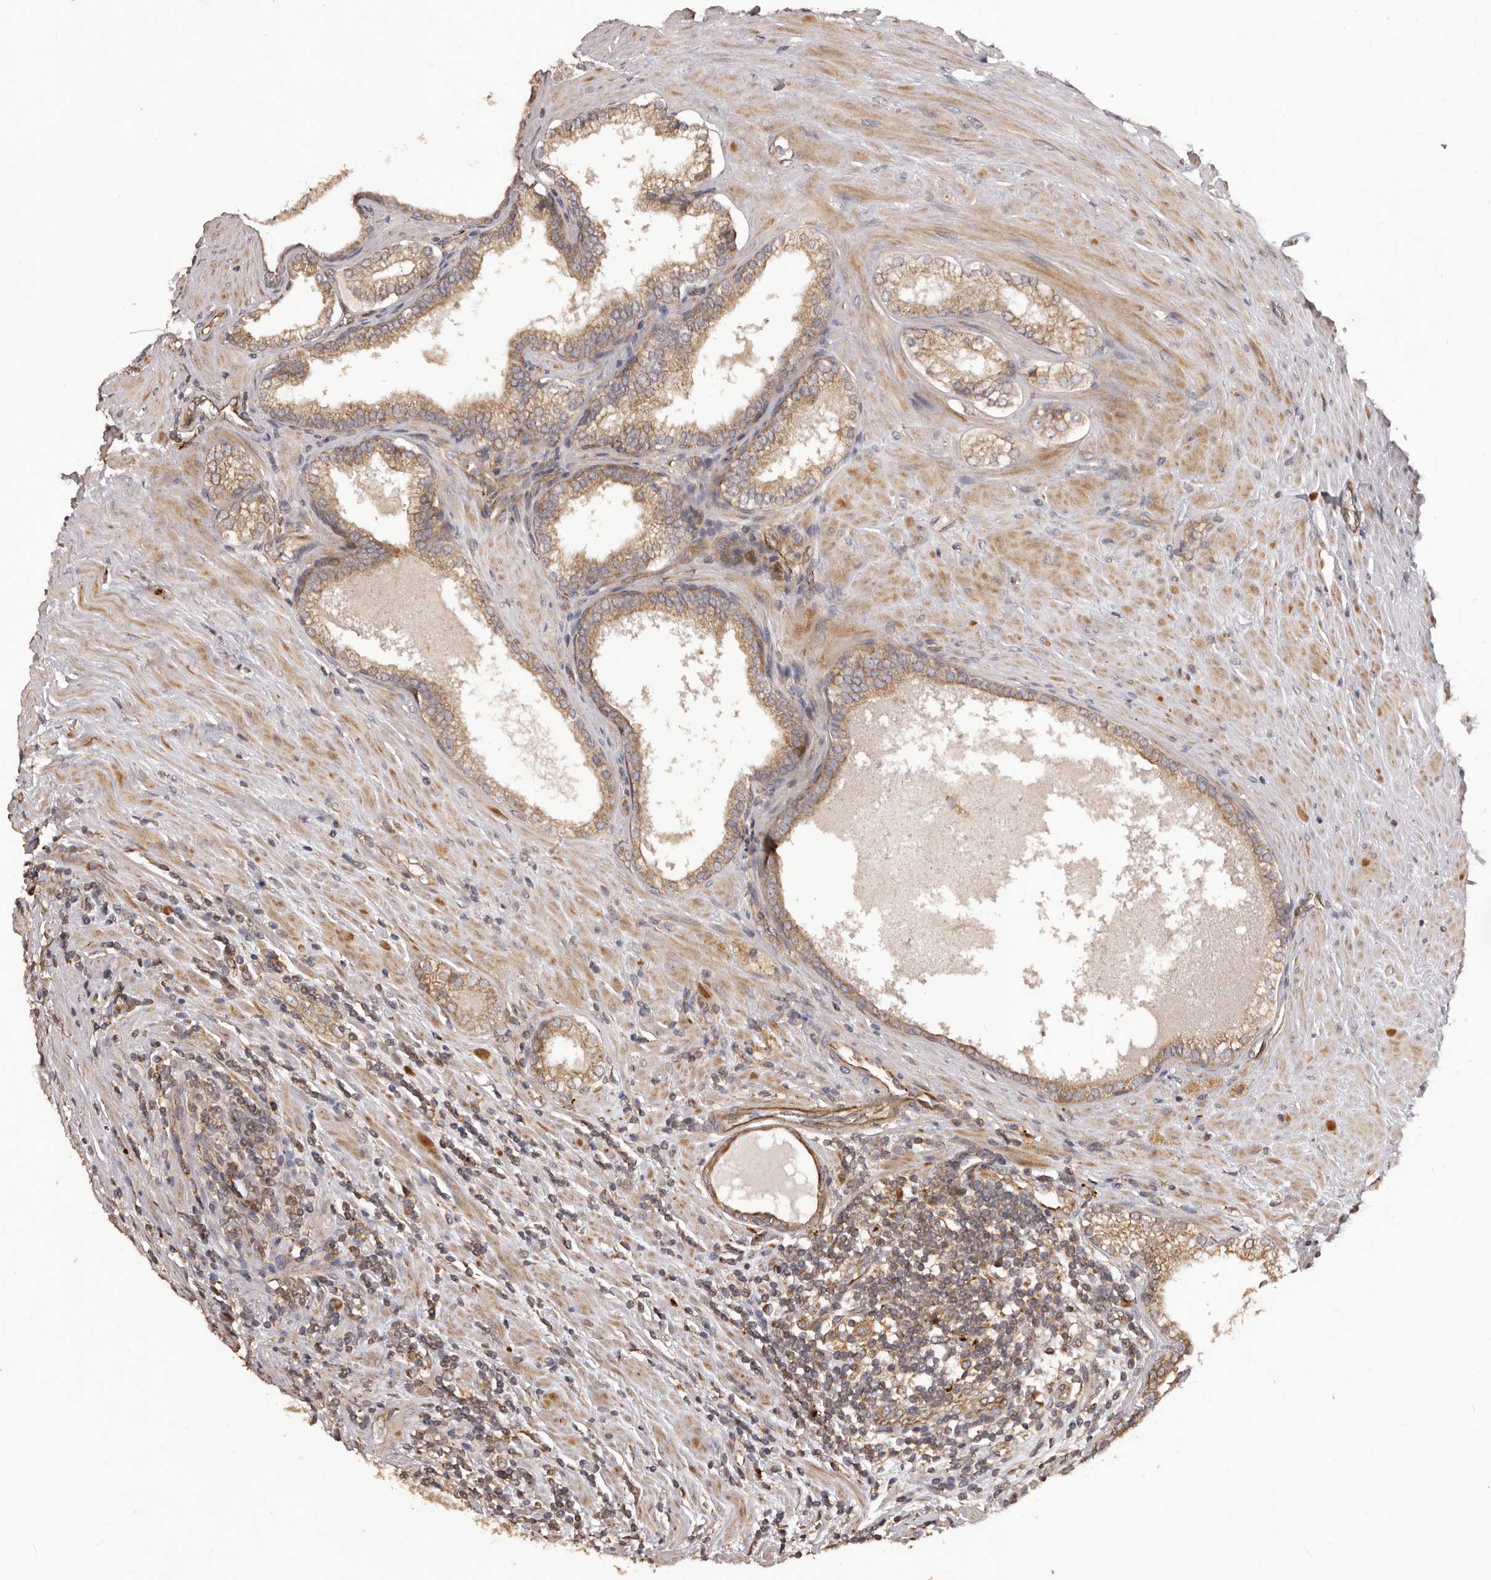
{"staining": {"intensity": "moderate", "quantity": ">75%", "location": "cytoplasmic/membranous"}, "tissue": "prostate cancer", "cell_type": "Tumor cells", "image_type": "cancer", "snomed": [{"axis": "morphology", "description": "Adenocarcinoma, High grade"}, {"axis": "topography", "description": "Prostate"}], "caption": "Moderate cytoplasmic/membranous expression is appreciated in about >75% of tumor cells in prostate high-grade adenocarcinoma.", "gene": "QRSL1", "patient": {"sex": "male", "age": 73}}